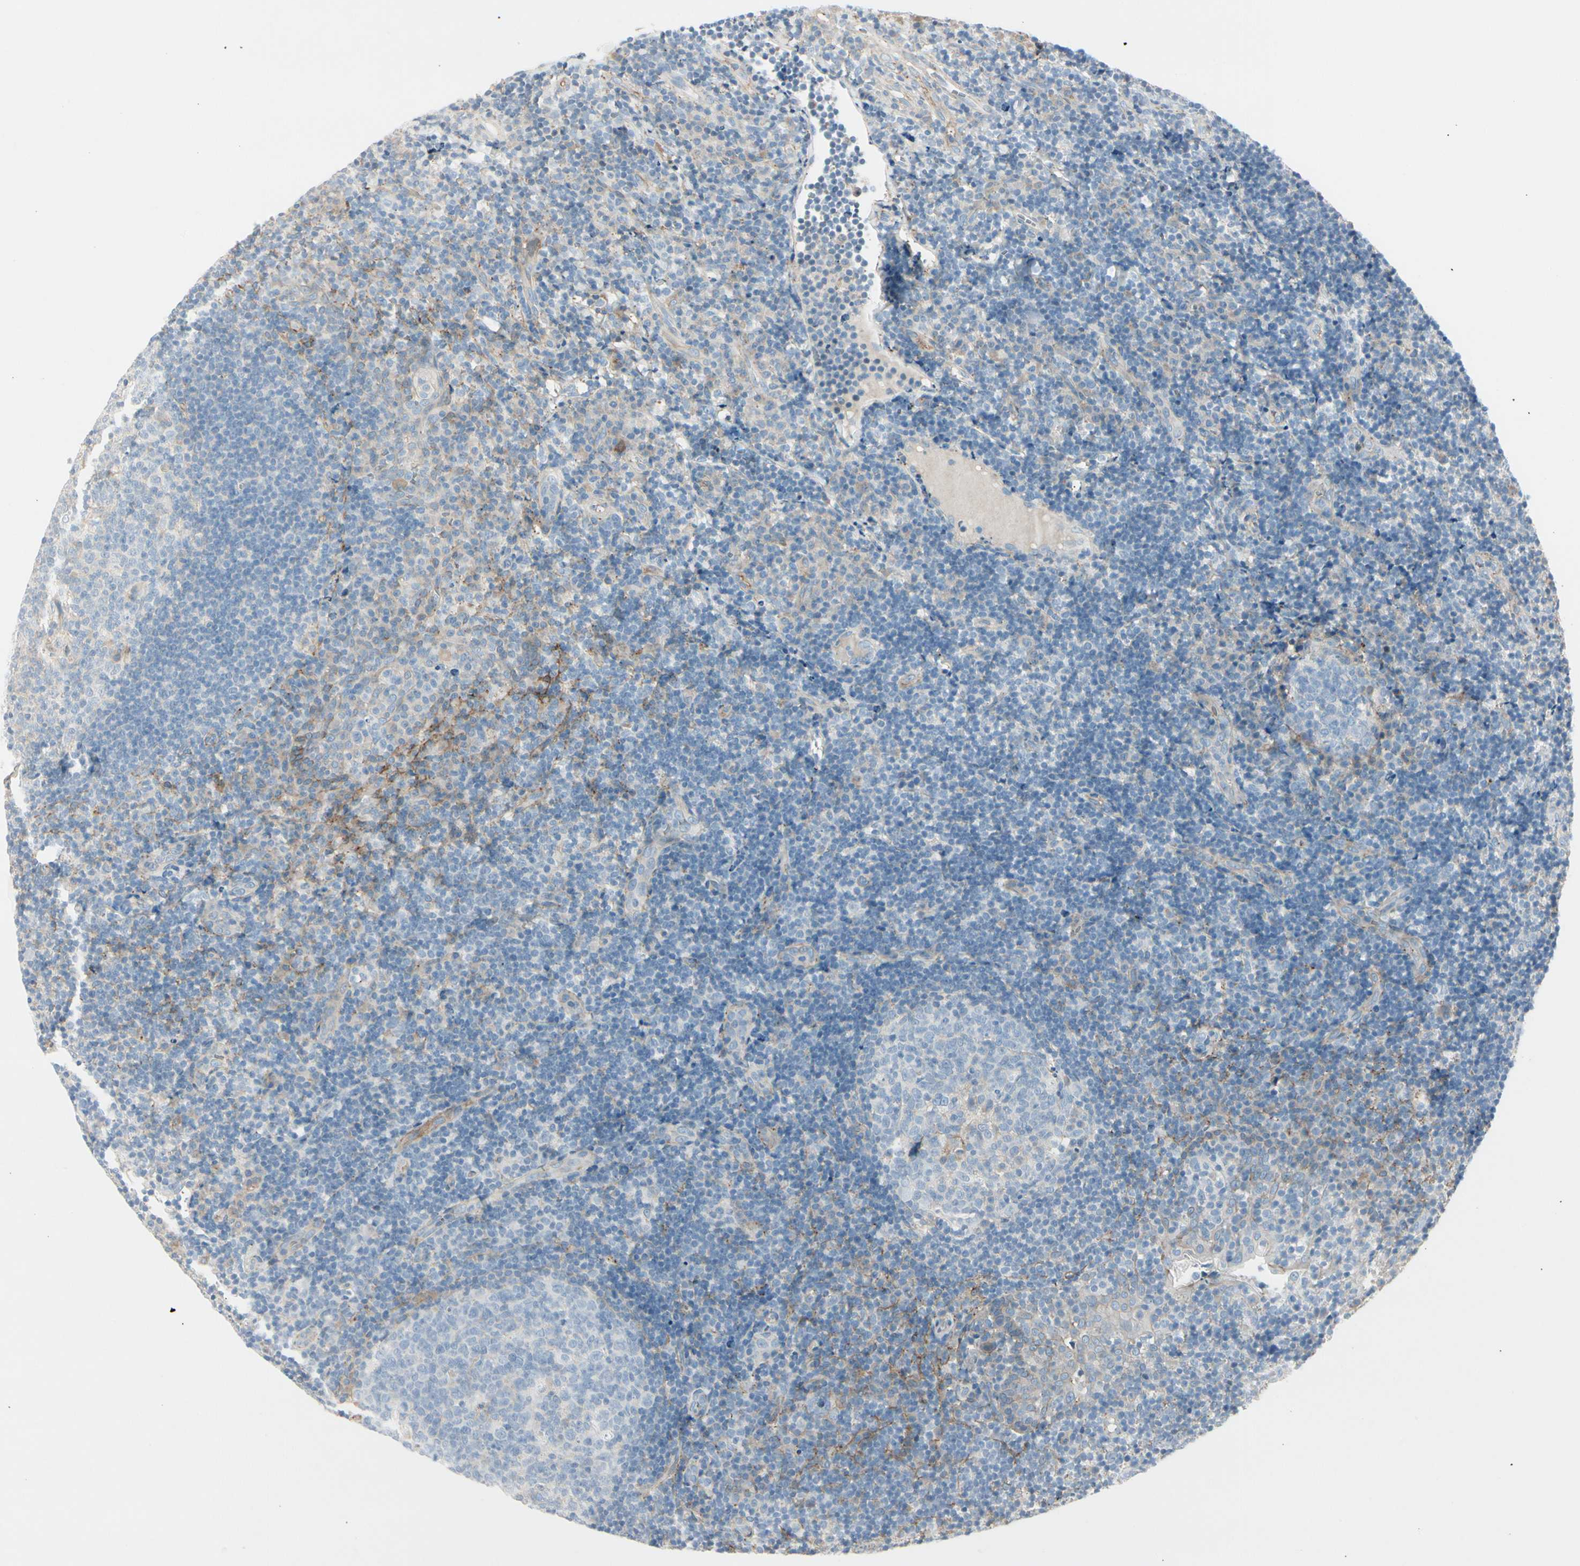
{"staining": {"intensity": "negative", "quantity": "none", "location": "none"}, "tissue": "tonsil", "cell_type": "Germinal center cells", "image_type": "normal", "snomed": [{"axis": "morphology", "description": "Normal tissue, NOS"}, {"axis": "topography", "description": "Tonsil"}], "caption": "Germinal center cells show no significant protein staining in unremarkable tonsil. (DAB (3,3'-diaminobenzidine) immunohistochemistry (IHC) visualized using brightfield microscopy, high magnification).", "gene": "CACNA2D1", "patient": {"sex": "female", "age": 40}}